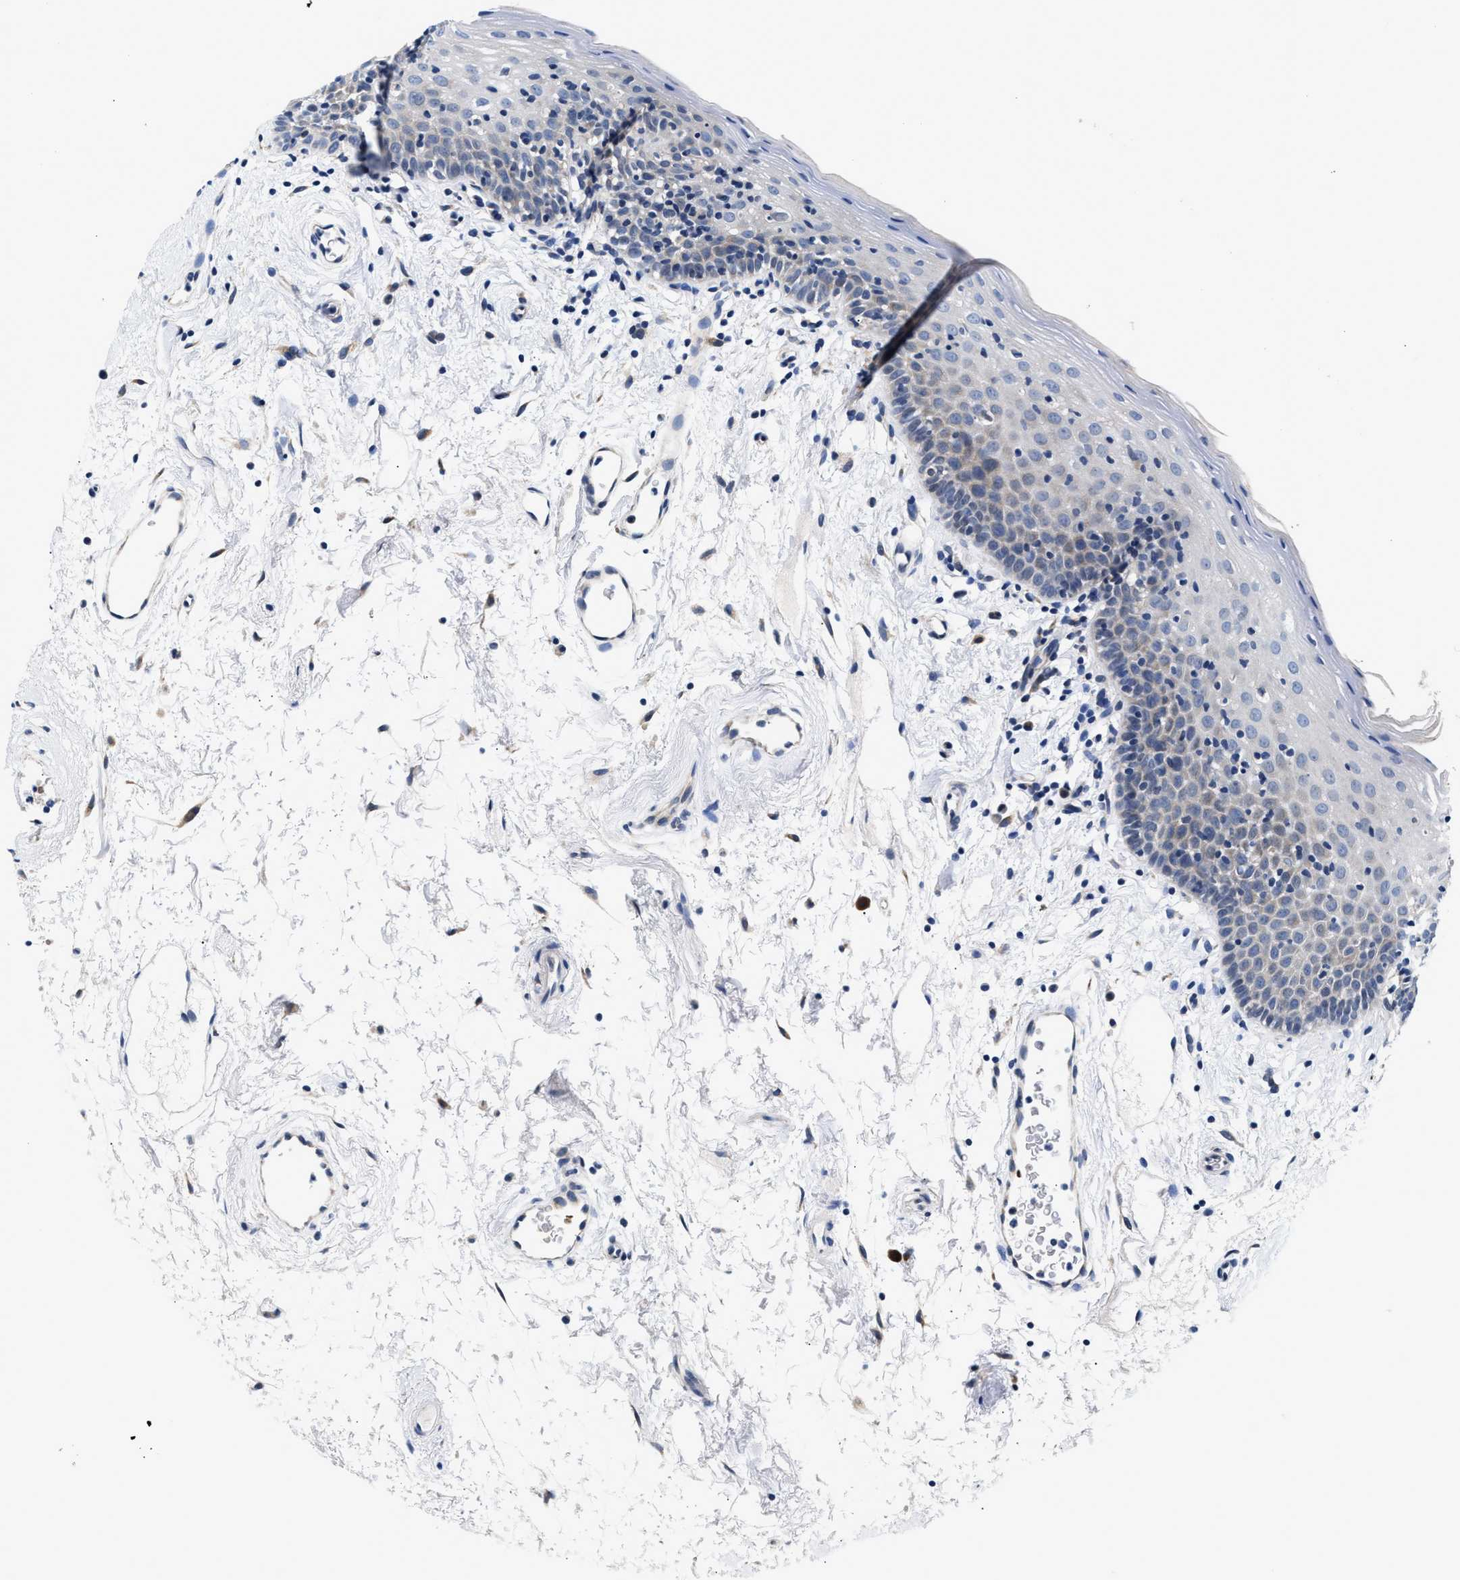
{"staining": {"intensity": "negative", "quantity": "none", "location": "none"}, "tissue": "oral mucosa", "cell_type": "Squamous epithelial cells", "image_type": "normal", "snomed": [{"axis": "morphology", "description": "Normal tissue, NOS"}, {"axis": "topography", "description": "Oral tissue"}], "caption": "Immunohistochemistry image of benign oral mucosa: oral mucosa stained with DAB (3,3'-diaminobenzidine) exhibits no significant protein staining in squamous epithelial cells. (Stains: DAB IHC with hematoxylin counter stain, Microscopy: brightfield microscopy at high magnification).", "gene": "RINT1", "patient": {"sex": "male", "age": 66}}